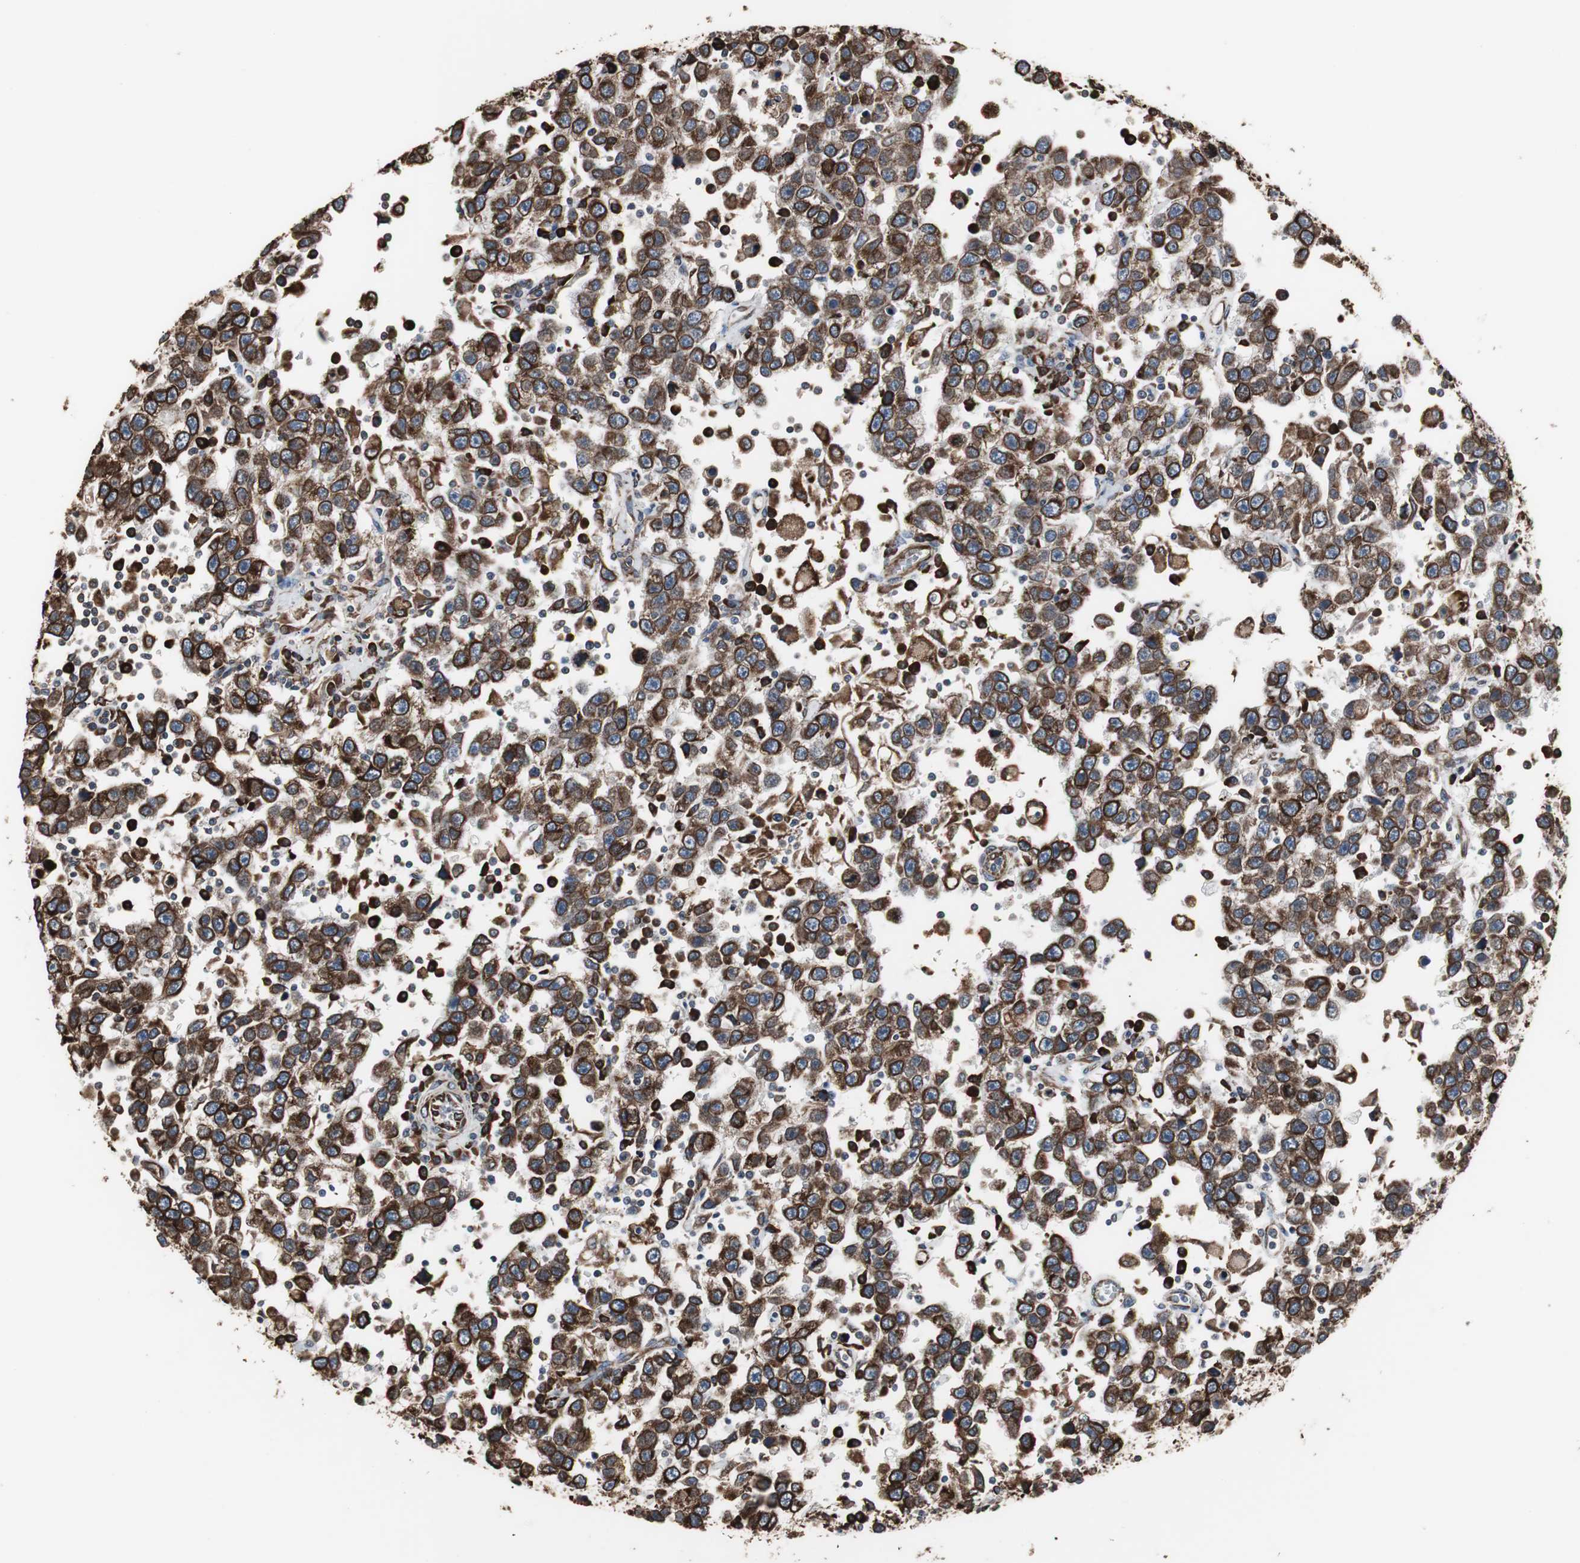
{"staining": {"intensity": "strong", "quantity": ">75%", "location": "cytoplasmic/membranous"}, "tissue": "testis cancer", "cell_type": "Tumor cells", "image_type": "cancer", "snomed": [{"axis": "morphology", "description": "Seminoma, NOS"}, {"axis": "topography", "description": "Testis"}], "caption": "The immunohistochemical stain highlights strong cytoplasmic/membranous positivity in tumor cells of testis cancer tissue.", "gene": "CALU", "patient": {"sex": "male", "age": 41}}